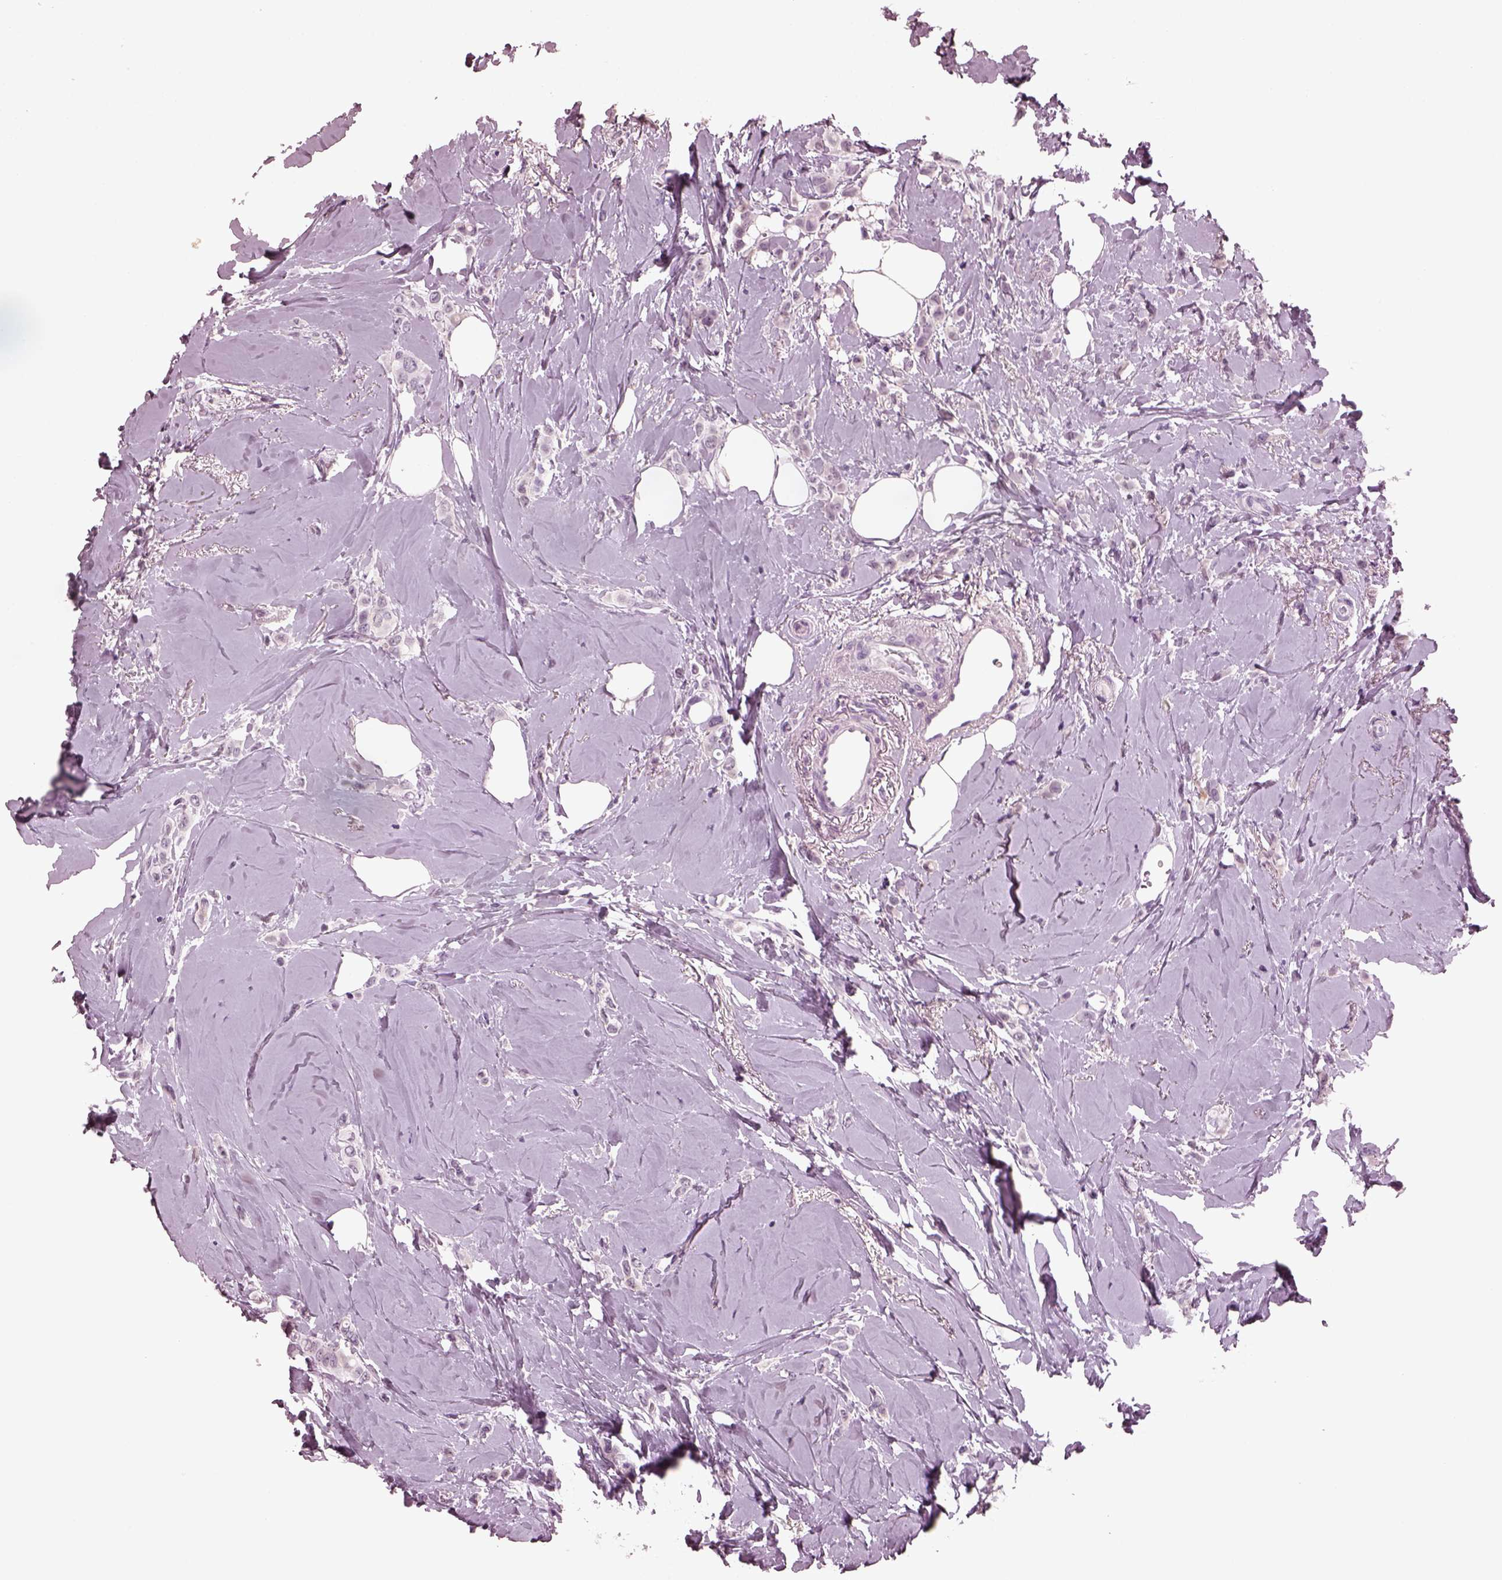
{"staining": {"intensity": "negative", "quantity": "none", "location": "none"}, "tissue": "breast cancer", "cell_type": "Tumor cells", "image_type": "cancer", "snomed": [{"axis": "morphology", "description": "Lobular carcinoma"}, {"axis": "topography", "description": "Breast"}], "caption": "A micrograph of lobular carcinoma (breast) stained for a protein exhibits no brown staining in tumor cells.", "gene": "SLC6A17", "patient": {"sex": "female", "age": 66}}